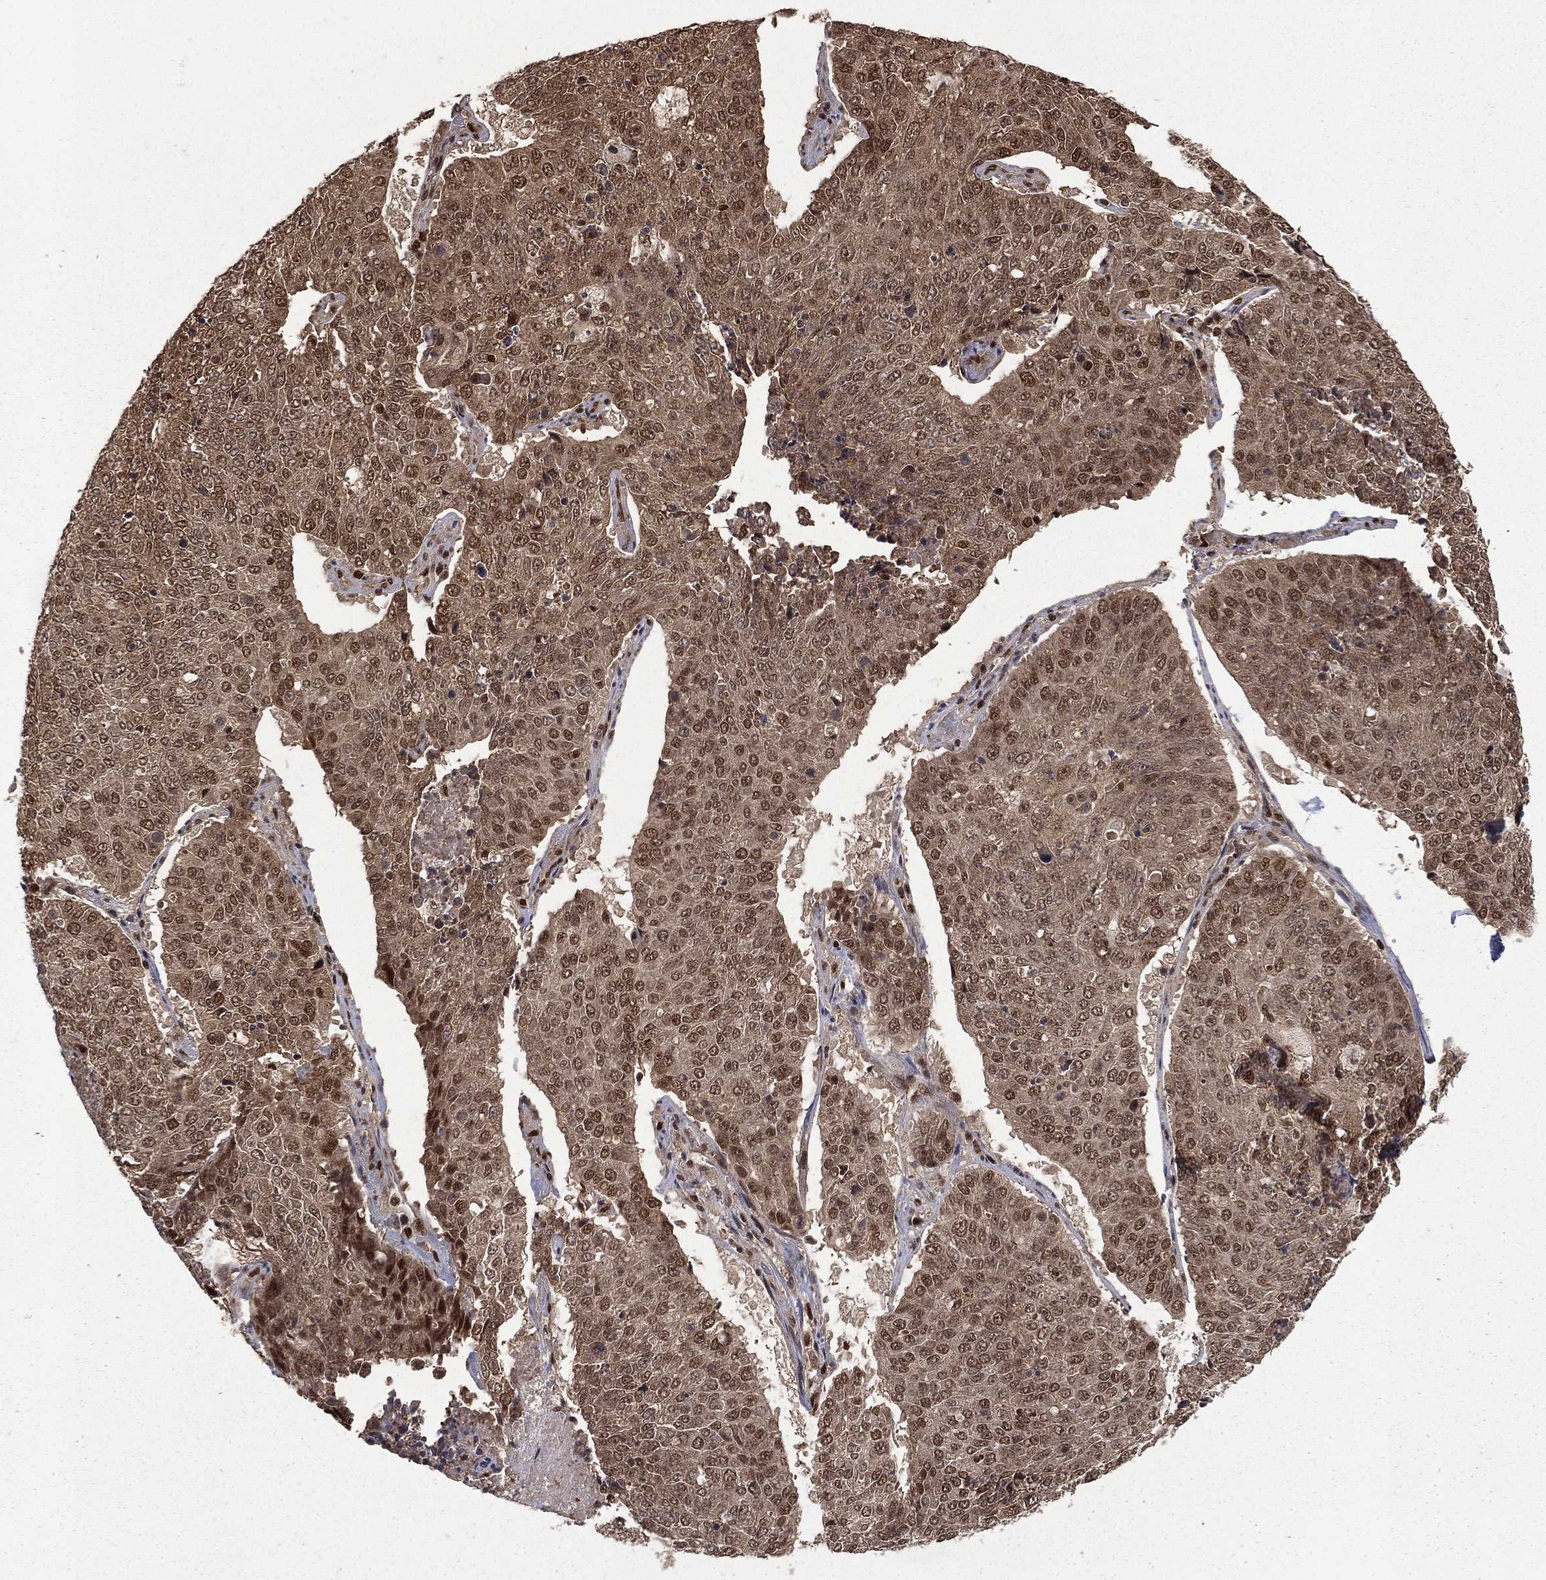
{"staining": {"intensity": "moderate", "quantity": "25%-75%", "location": "cytoplasmic/membranous,nuclear"}, "tissue": "lung cancer", "cell_type": "Tumor cells", "image_type": "cancer", "snomed": [{"axis": "morphology", "description": "Normal tissue, NOS"}, {"axis": "morphology", "description": "Squamous cell carcinoma, NOS"}, {"axis": "topography", "description": "Bronchus"}, {"axis": "topography", "description": "Lung"}], "caption": "Squamous cell carcinoma (lung) stained with a protein marker demonstrates moderate staining in tumor cells.", "gene": "JMJD6", "patient": {"sex": "male", "age": 64}}